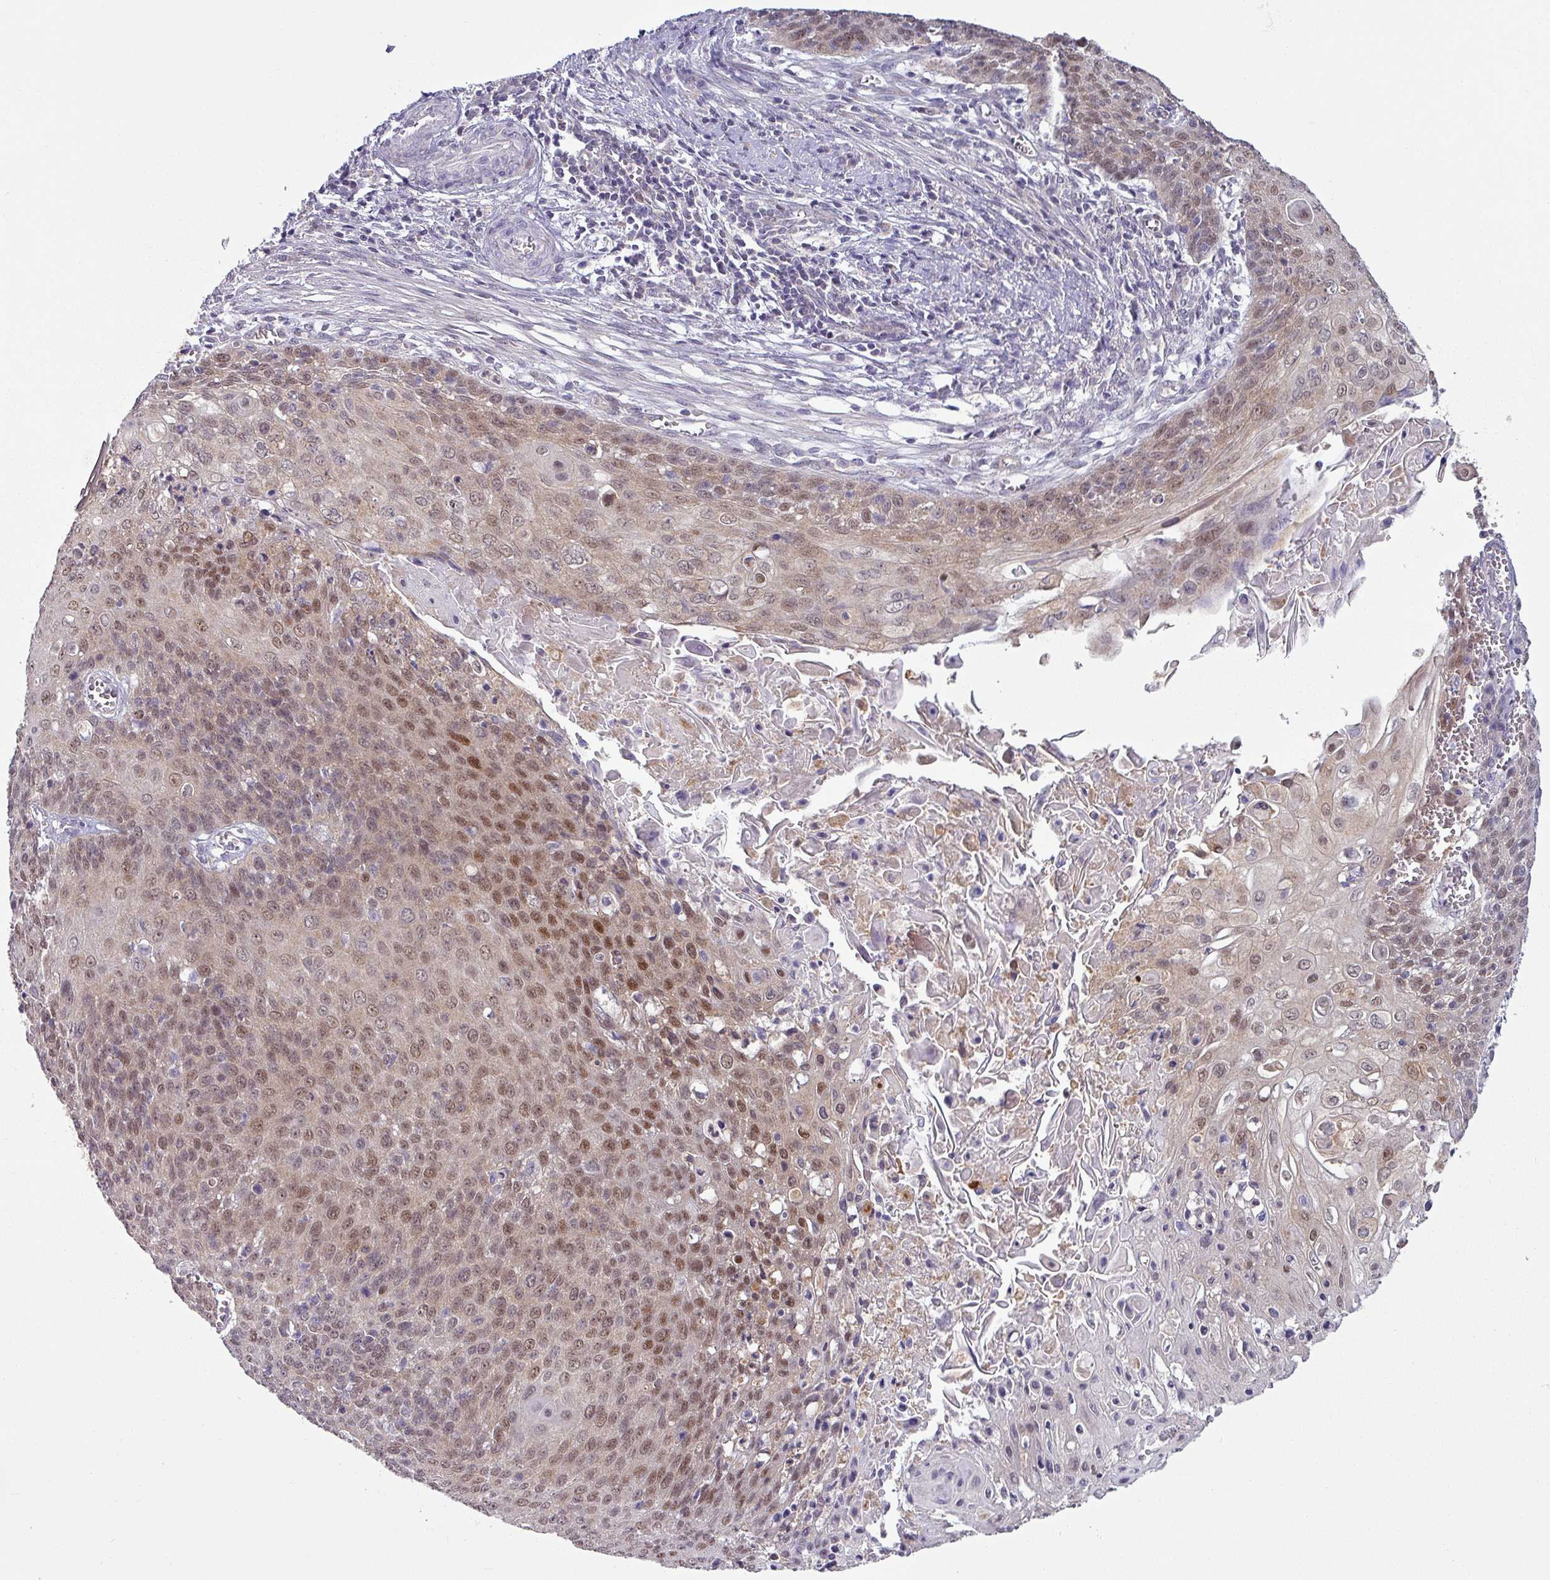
{"staining": {"intensity": "moderate", "quantity": ">75%", "location": "nuclear"}, "tissue": "cervical cancer", "cell_type": "Tumor cells", "image_type": "cancer", "snomed": [{"axis": "morphology", "description": "Squamous cell carcinoma, NOS"}, {"axis": "topography", "description": "Cervix"}], "caption": "Squamous cell carcinoma (cervical) was stained to show a protein in brown. There is medium levels of moderate nuclear staining in about >75% of tumor cells. (DAB = brown stain, brightfield microscopy at high magnification).", "gene": "TTLL12", "patient": {"sex": "female", "age": 39}}